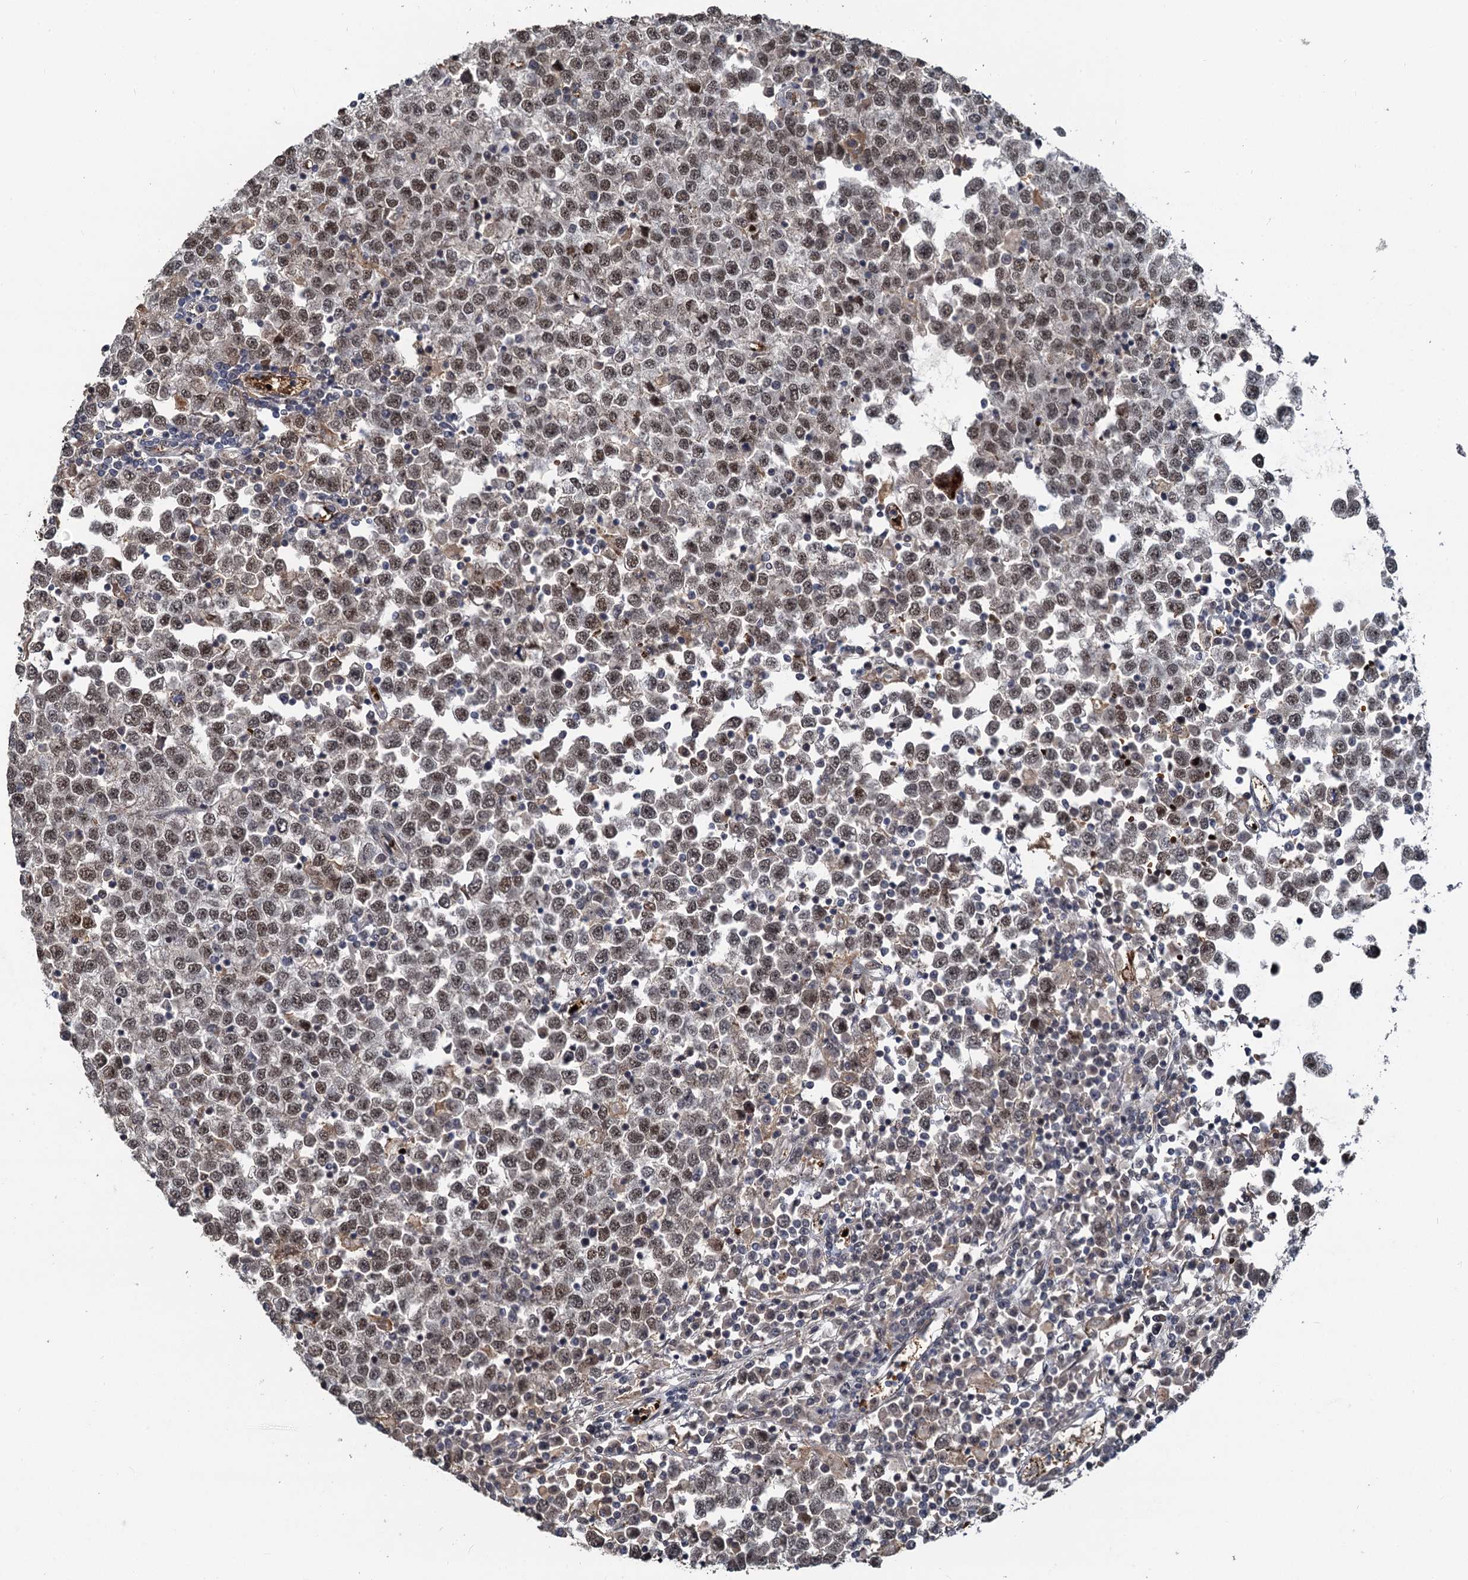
{"staining": {"intensity": "moderate", "quantity": ">75%", "location": "nuclear"}, "tissue": "testis cancer", "cell_type": "Tumor cells", "image_type": "cancer", "snomed": [{"axis": "morphology", "description": "Seminoma, NOS"}, {"axis": "topography", "description": "Testis"}], "caption": "This micrograph reveals immunohistochemistry staining of testis seminoma, with medium moderate nuclear expression in approximately >75% of tumor cells.", "gene": "FANCI", "patient": {"sex": "male", "age": 65}}